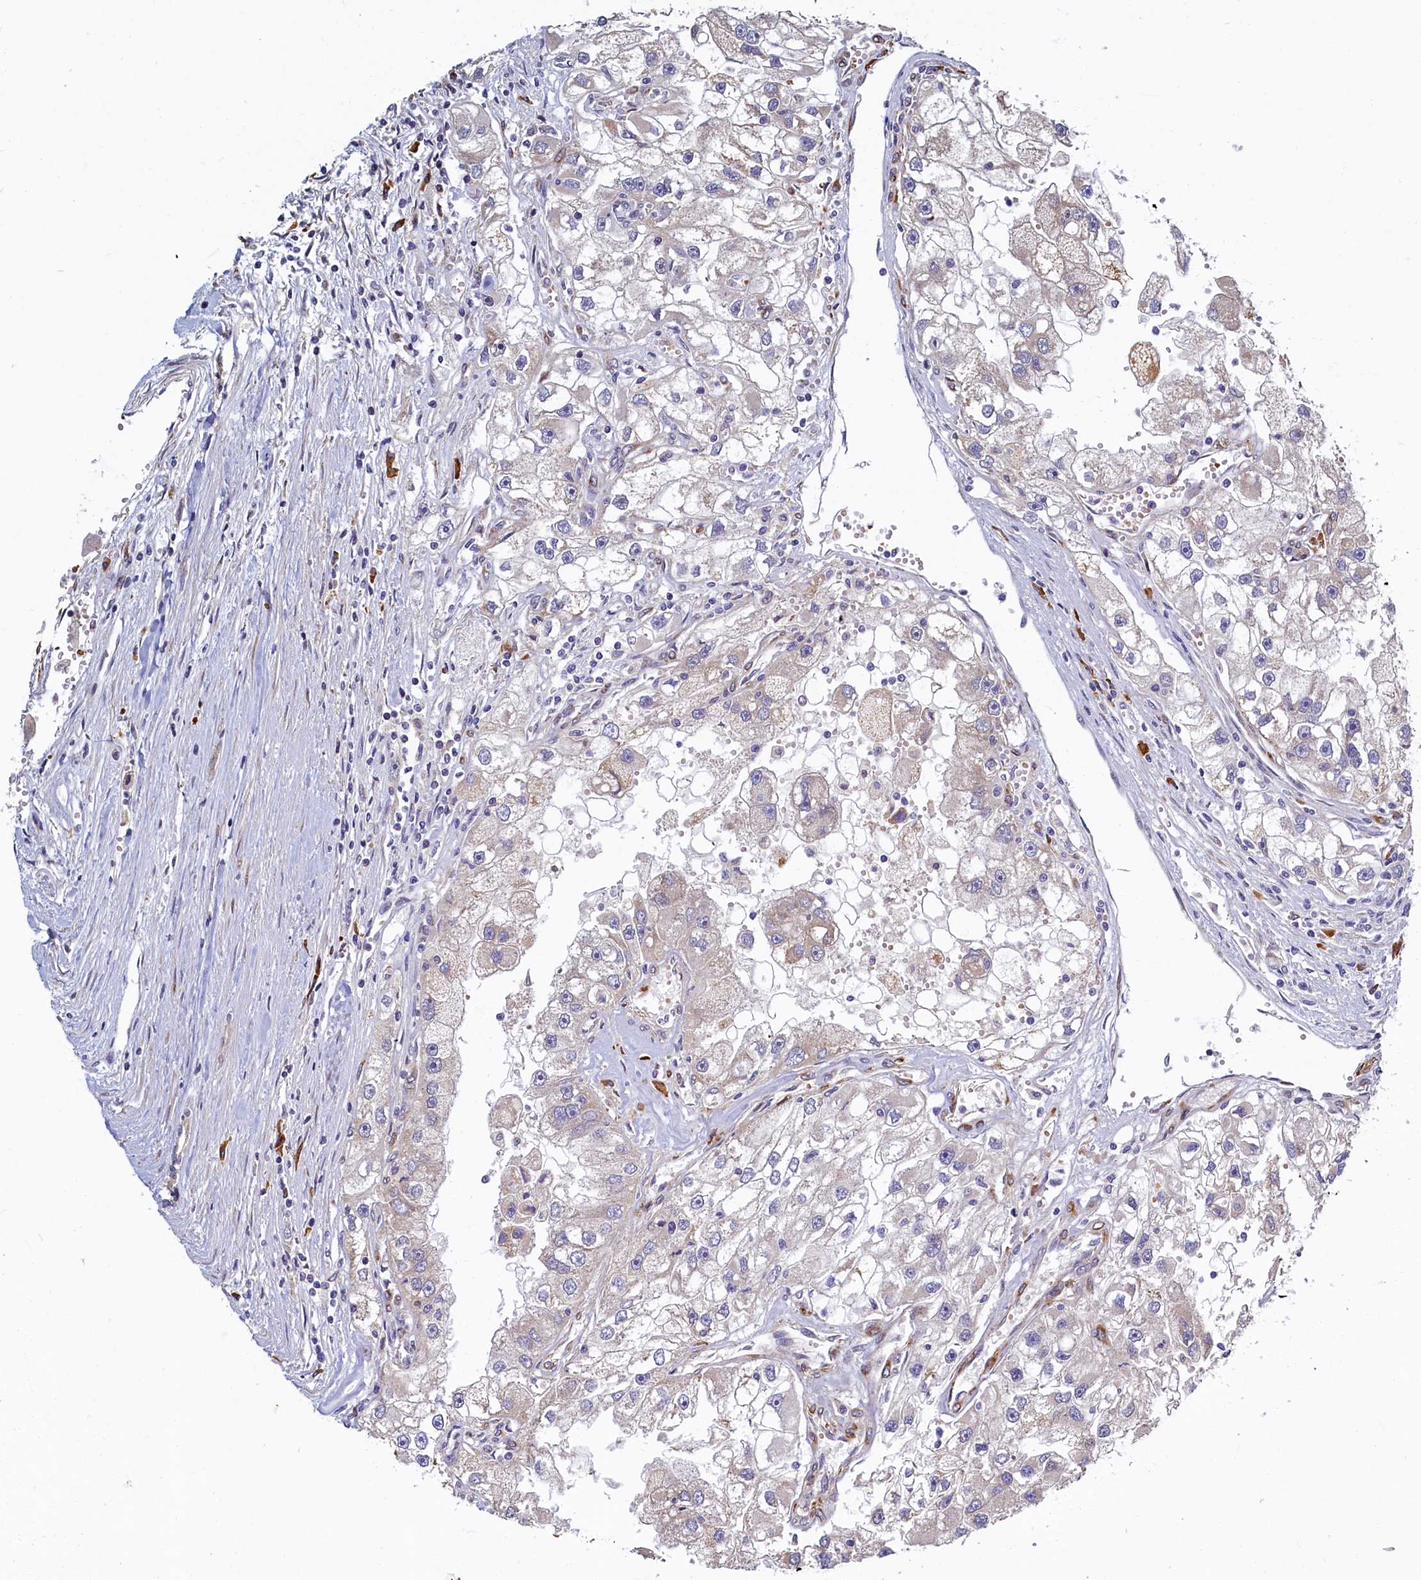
{"staining": {"intensity": "negative", "quantity": "none", "location": "none"}, "tissue": "renal cancer", "cell_type": "Tumor cells", "image_type": "cancer", "snomed": [{"axis": "morphology", "description": "Adenocarcinoma, NOS"}, {"axis": "topography", "description": "Kidney"}], "caption": "Immunohistochemistry (IHC) of renal adenocarcinoma reveals no staining in tumor cells.", "gene": "SLC16A14", "patient": {"sex": "male", "age": 63}}